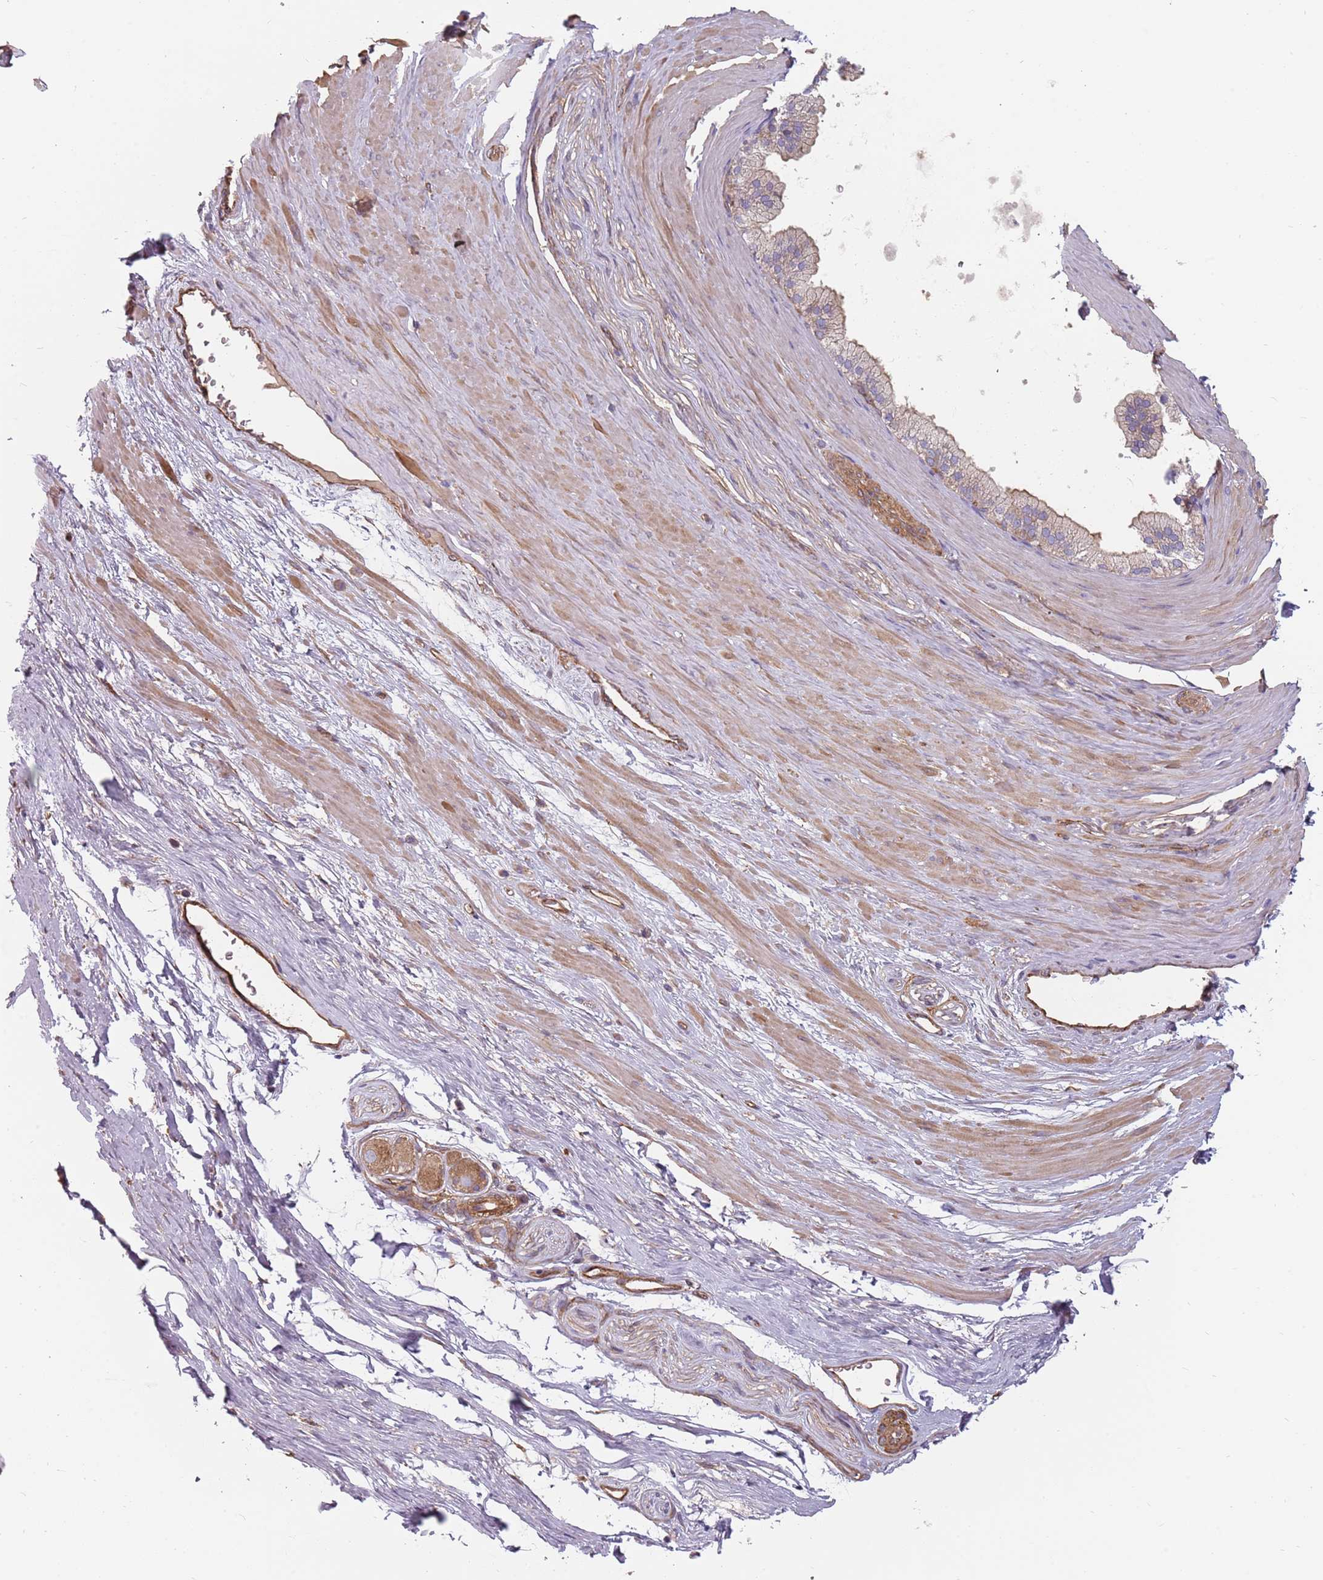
{"staining": {"intensity": "negative", "quantity": "none", "location": "none"}, "tissue": "adipose tissue", "cell_type": "Adipocytes", "image_type": "normal", "snomed": [{"axis": "morphology", "description": "Normal tissue, NOS"}, {"axis": "morphology", "description": "Adenocarcinoma, Low grade"}, {"axis": "topography", "description": "Prostate"}, {"axis": "topography", "description": "Peripheral nerve tissue"}], "caption": "This is a photomicrograph of IHC staining of benign adipose tissue, which shows no expression in adipocytes.", "gene": "SPDL1", "patient": {"sex": "male", "age": 63}}